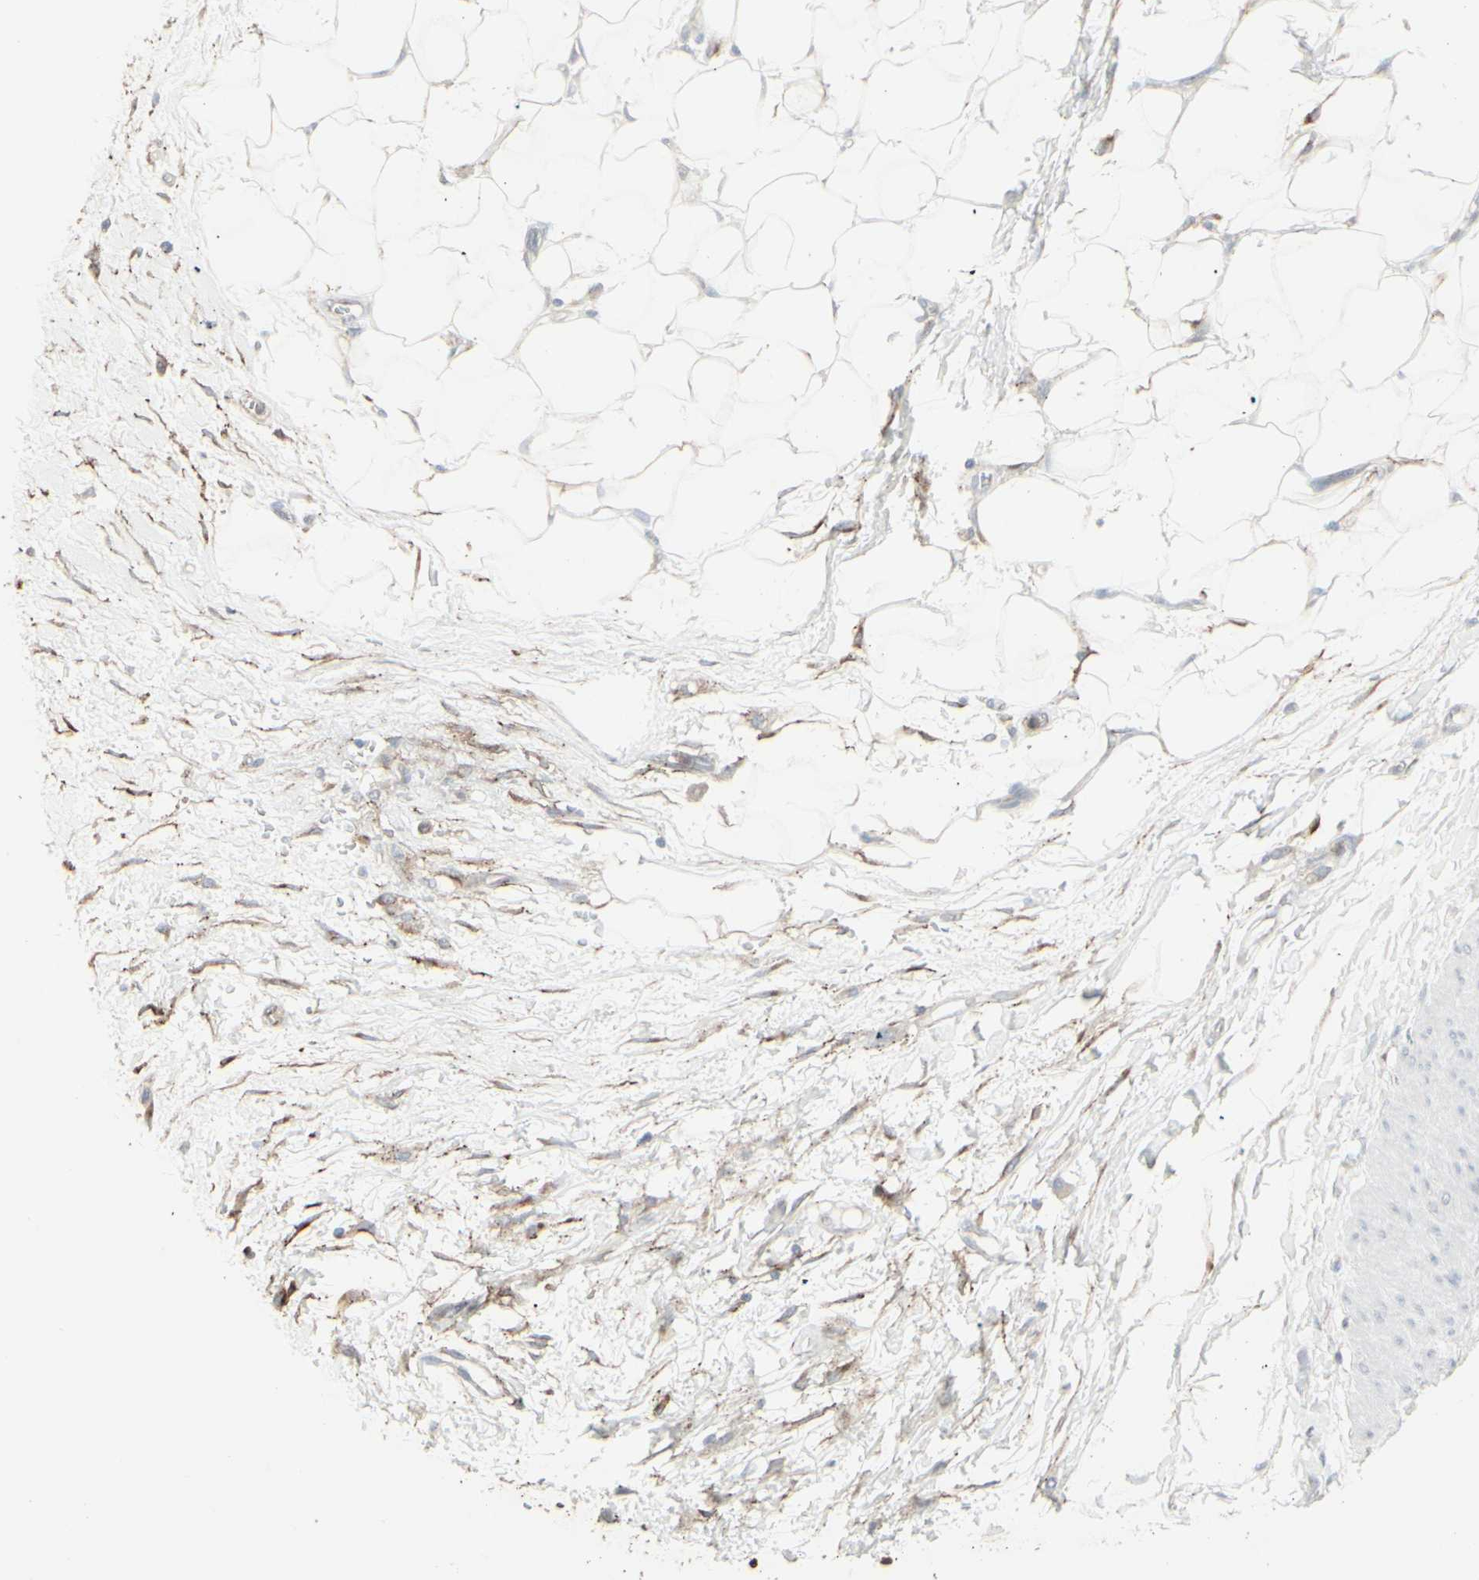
{"staining": {"intensity": "negative", "quantity": "none", "location": "none"}, "tissue": "adipose tissue", "cell_type": "Adipocytes", "image_type": "normal", "snomed": [{"axis": "morphology", "description": "Normal tissue, NOS"}, {"axis": "morphology", "description": "Urothelial carcinoma, High grade"}, {"axis": "topography", "description": "Vascular tissue"}, {"axis": "topography", "description": "Urinary bladder"}], "caption": "High power microscopy image of an immunohistochemistry (IHC) photomicrograph of benign adipose tissue, revealing no significant staining in adipocytes.", "gene": "GJA1", "patient": {"sex": "female", "age": 56}}